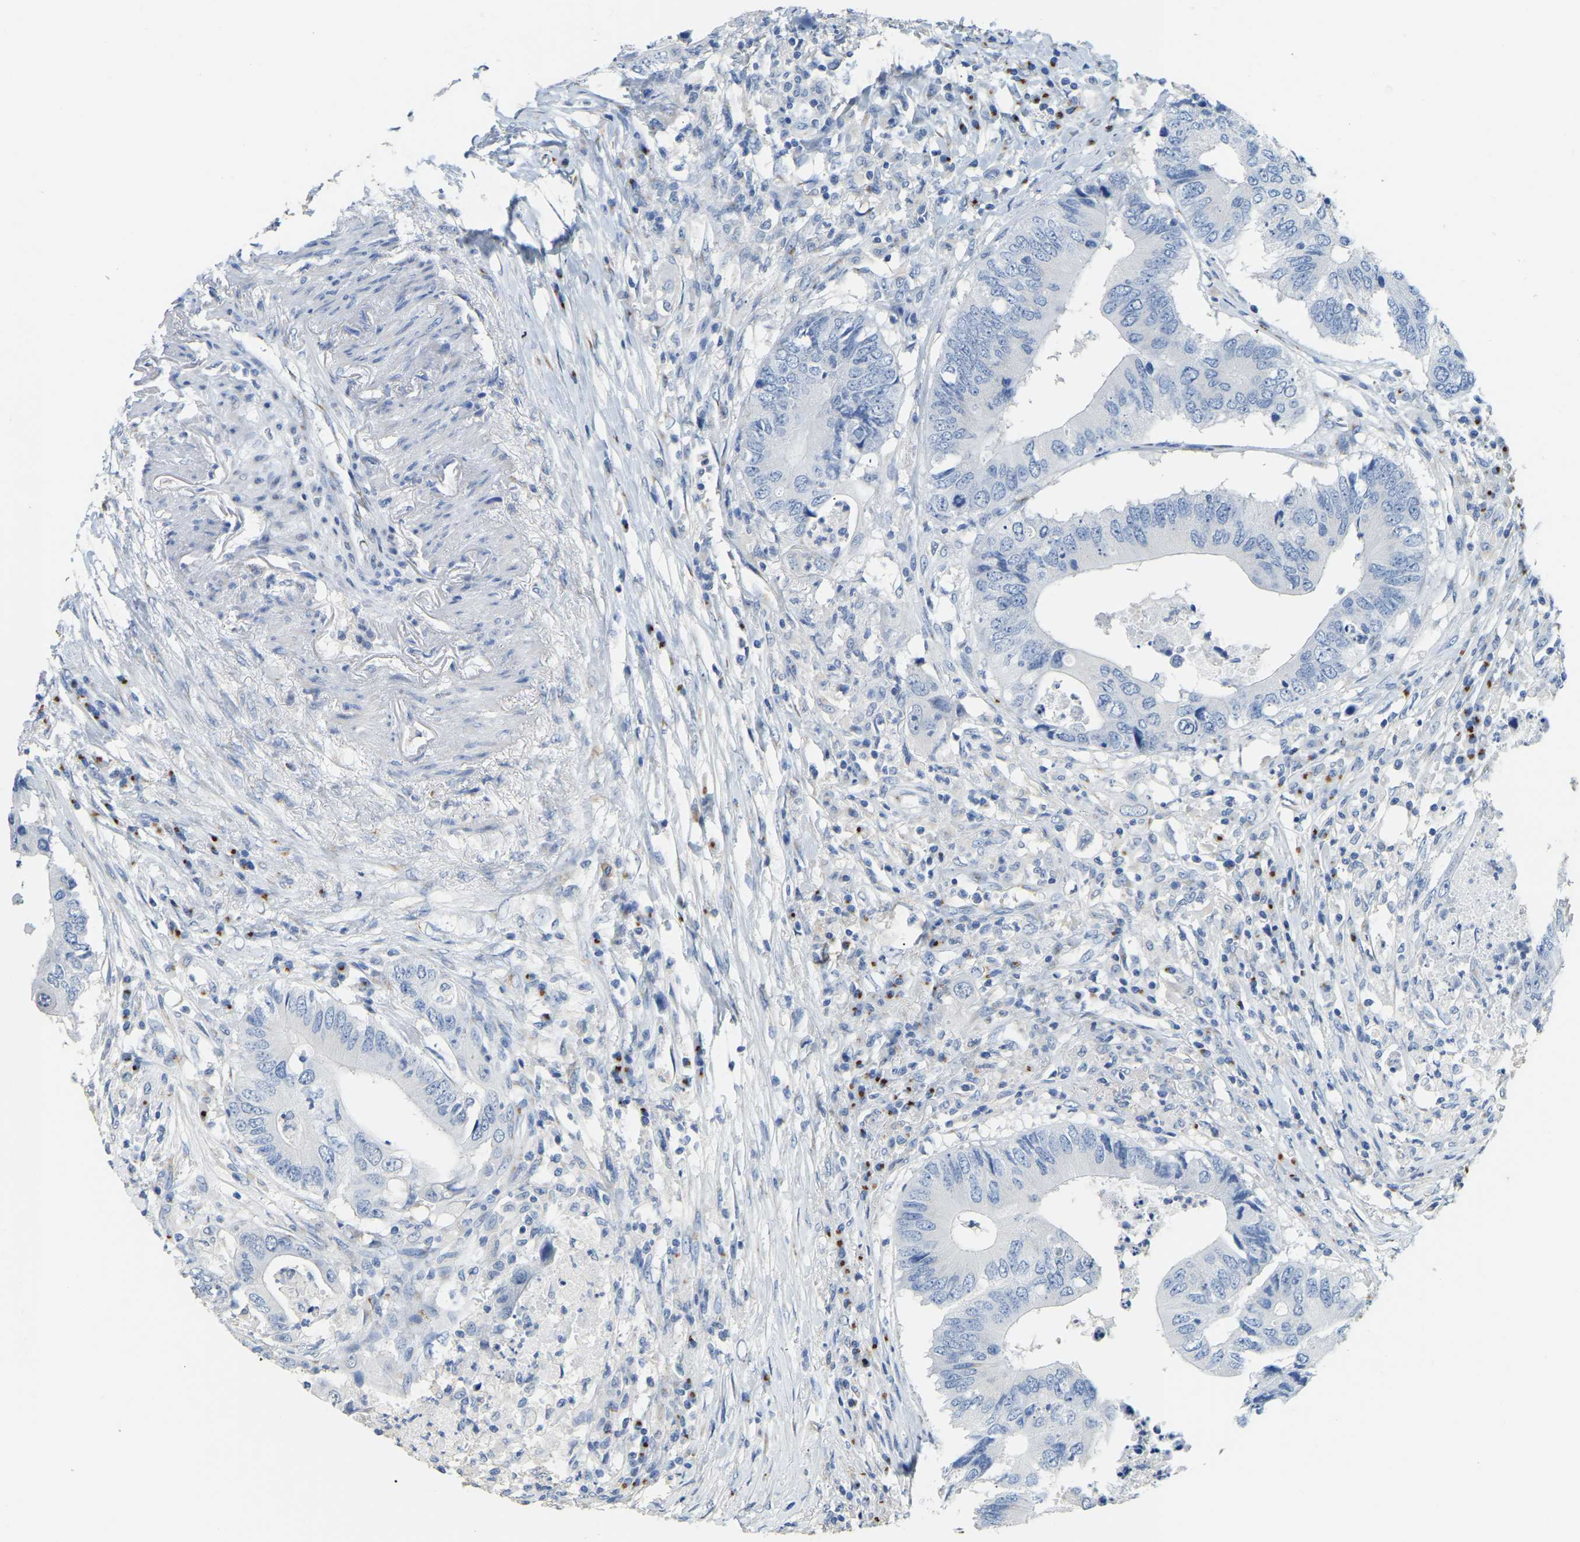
{"staining": {"intensity": "negative", "quantity": "none", "location": "none"}, "tissue": "colorectal cancer", "cell_type": "Tumor cells", "image_type": "cancer", "snomed": [{"axis": "morphology", "description": "Adenocarcinoma, NOS"}, {"axis": "topography", "description": "Colon"}], "caption": "Immunohistochemistry (IHC) of colorectal cancer (adenocarcinoma) reveals no staining in tumor cells. (Brightfield microscopy of DAB immunohistochemistry at high magnification).", "gene": "FAM174A", "patient": {"sex": "male", "age": 71}}